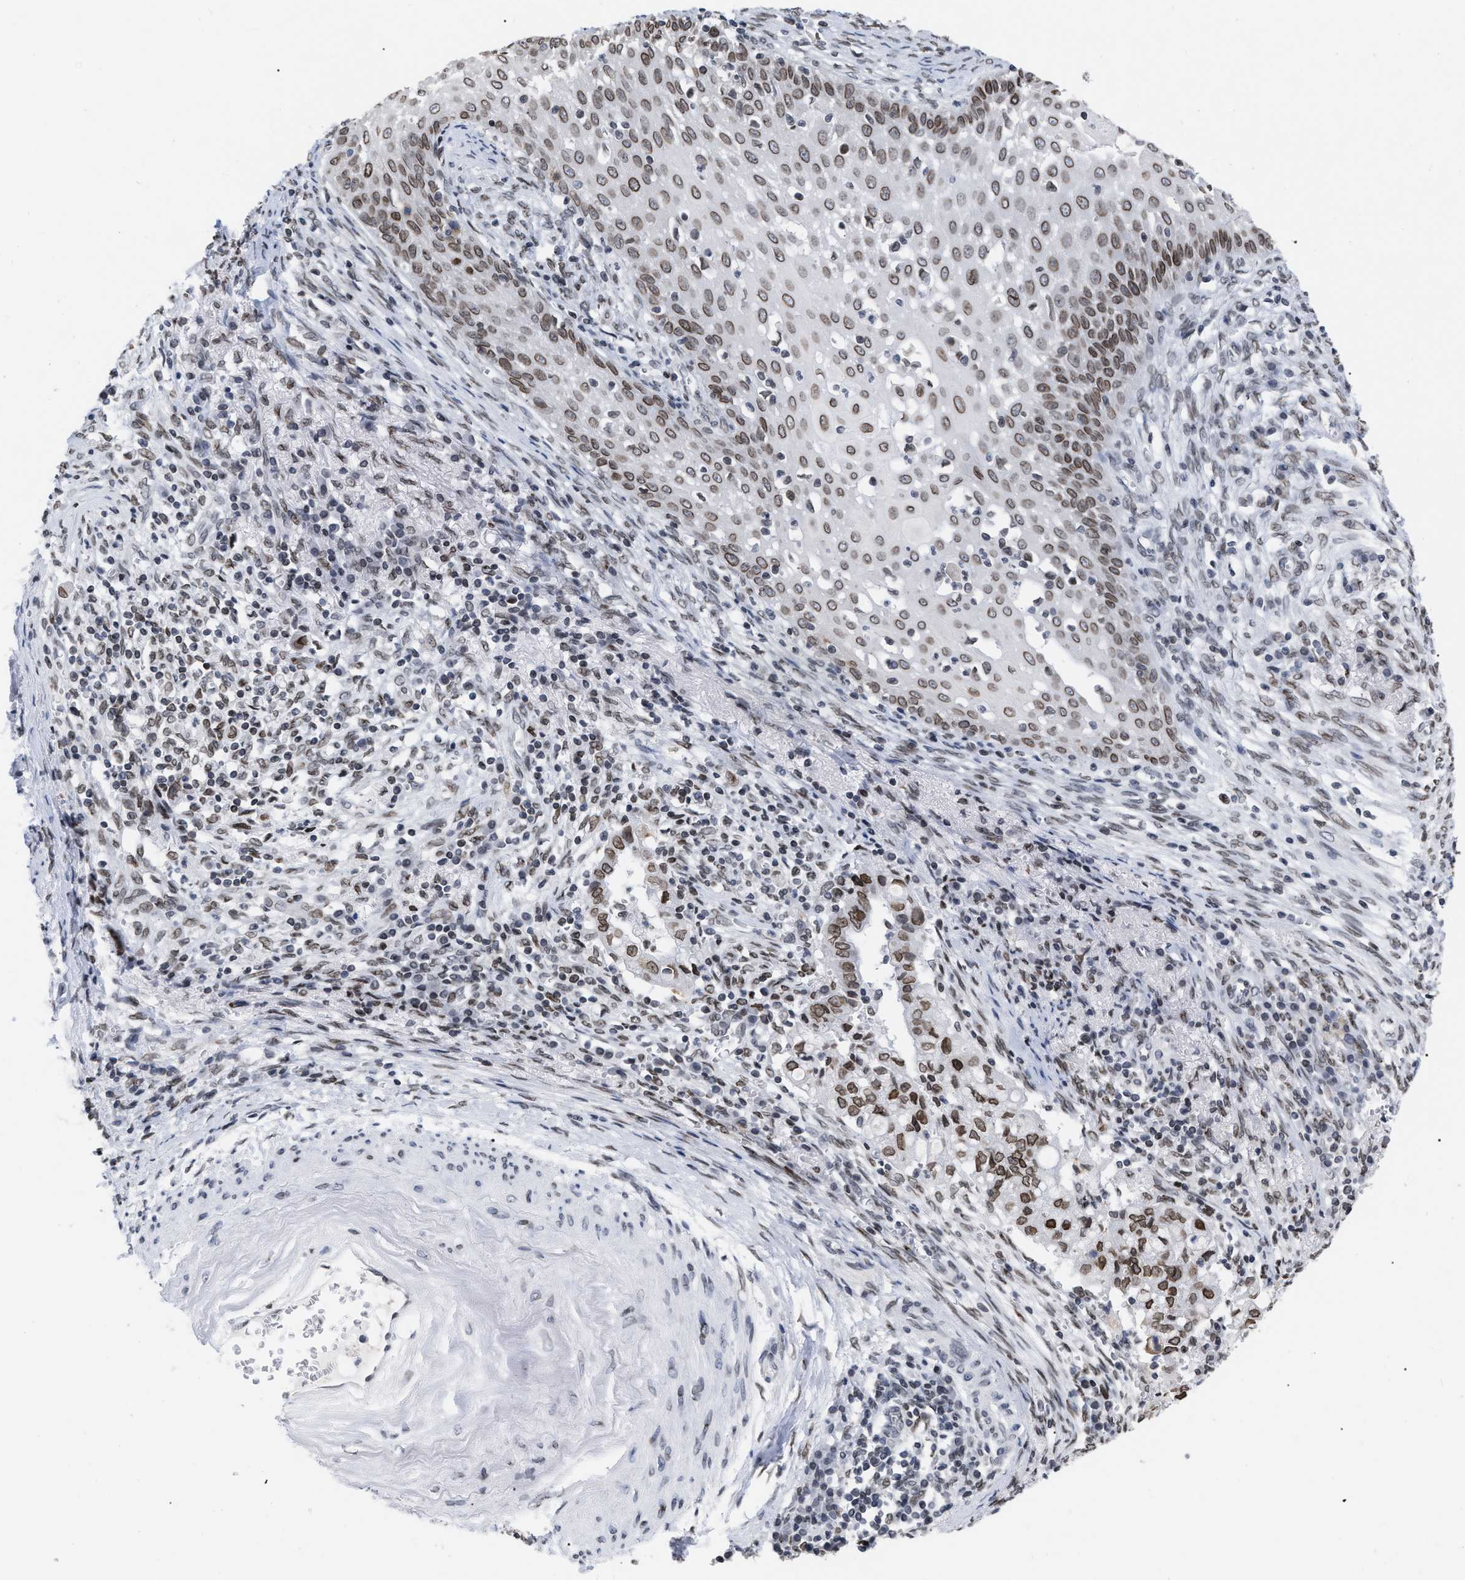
{"staining": {"intensity": "moderate", "quantity": ">75%", "location": "cytoplasmic/membranous,nuclear"}, "tissue": "cervical cancer", "cell_type": "Tumor cells", "image_type": "cancer", "snomed": [{"axis": "morphology", "description": "Adenocarcinoma, NOS"}, {"axis": "topography", "description": "Cervix"}], "caption": "IHC (DAB) staining of cervical adenocarcinoma reveals moderate cytoplasmic/membranous and nuclear protein expression in about >75% of tumor cells. The protein is stained brown, and the nuclei are stained in blue (DAB IHC with brightfield microscopy, high magnification).", "gene": "TPR", "patient": {"sex": "female", "age": 44}}